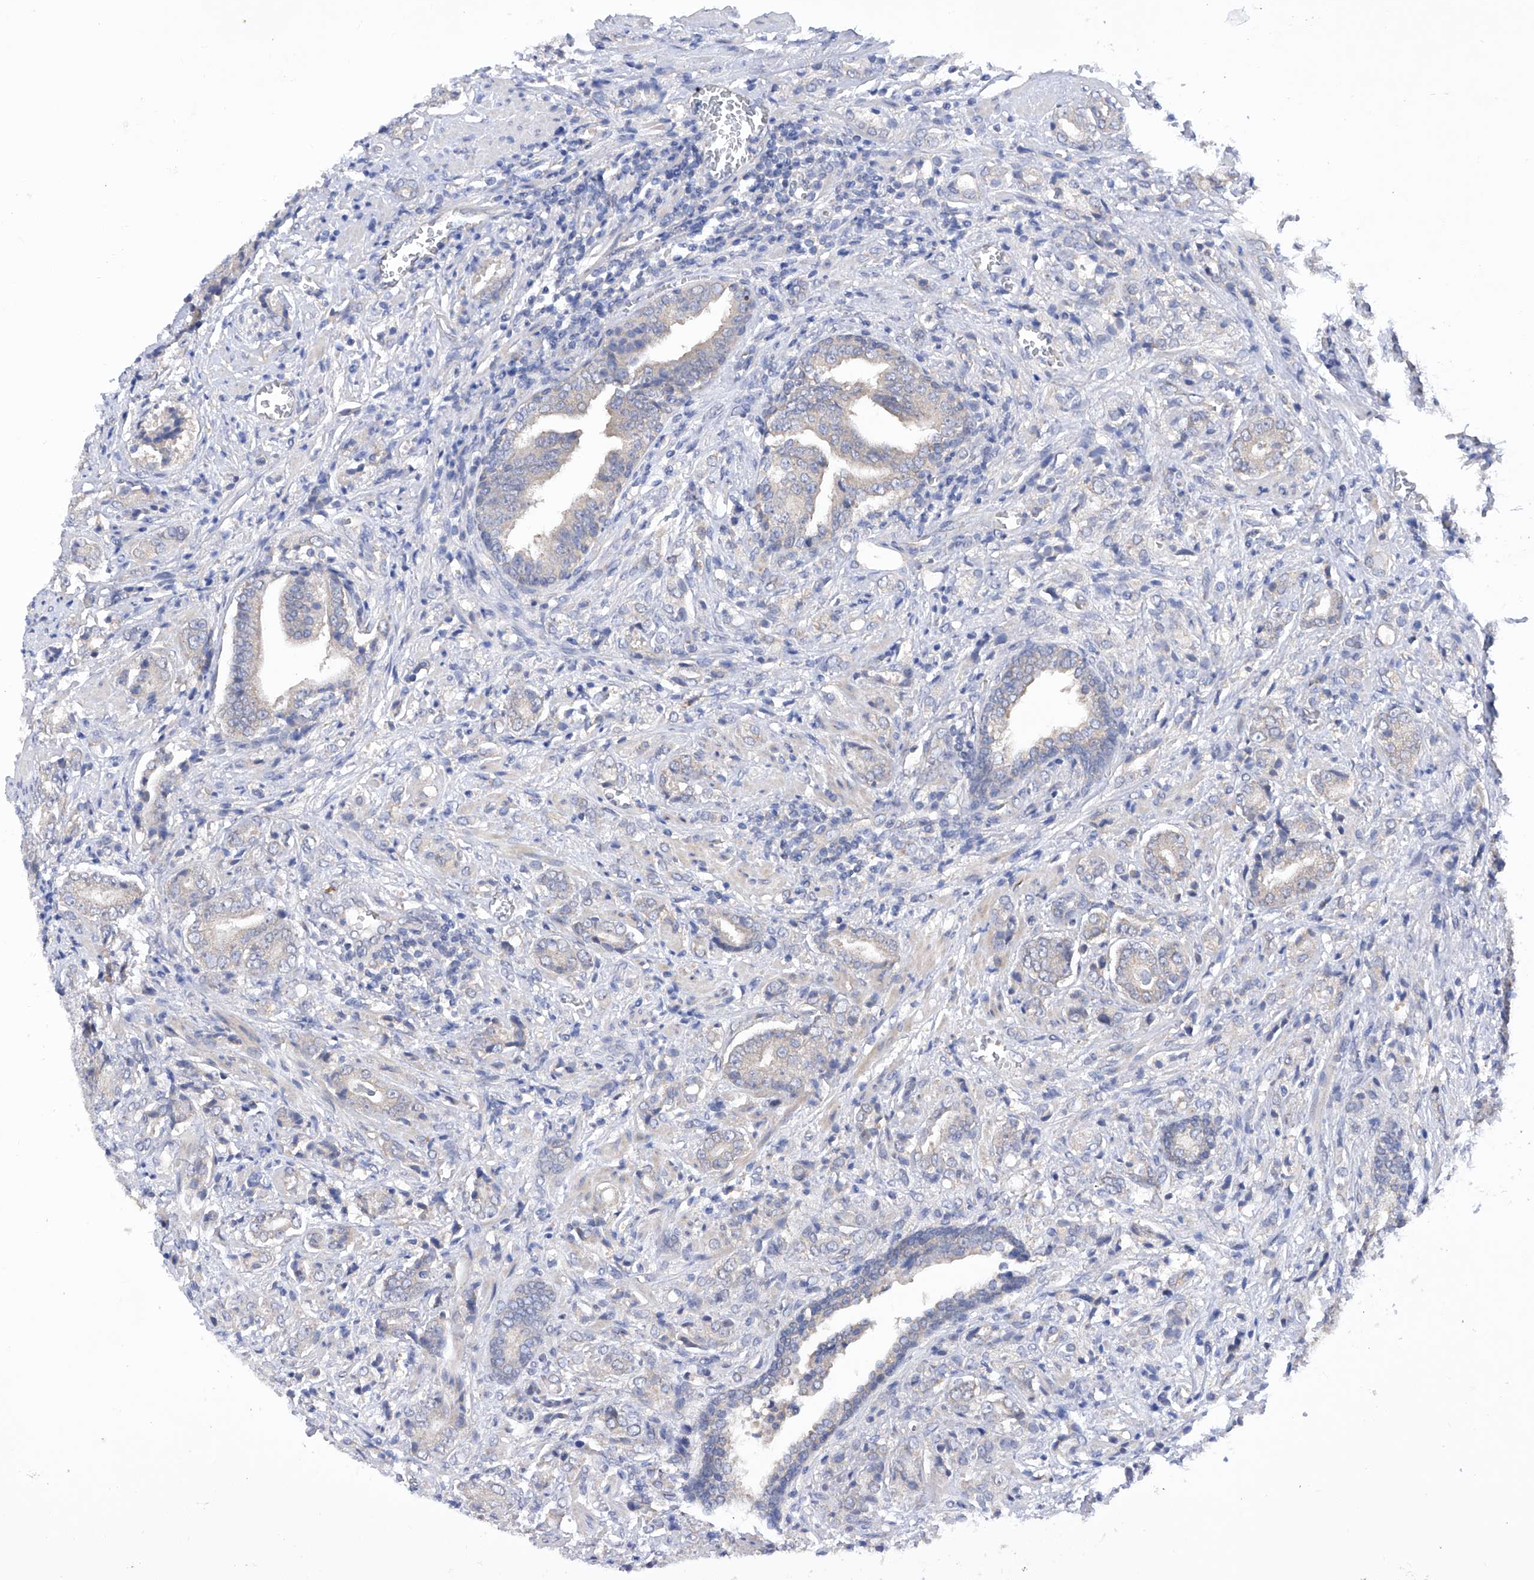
{"staining": {"intensity": "negative", "quantity": "none", "location": "none"}, "tissue": "prostate cancer", "cell_type": "Tumor cells", "image_type": "cancer", "snomed": [{"axis": "morphology", "description": "Adenocarcinoma, High grade"}, {"axis": "topography", "description": "Prostate"}], "caption": "Prostate adenocarcinoma (high-grade) was stained to show a protein in brown. There is no significant expression in tumor cells.", "gene": "USP45", "patient": {"sex": "male", "age": 57}}